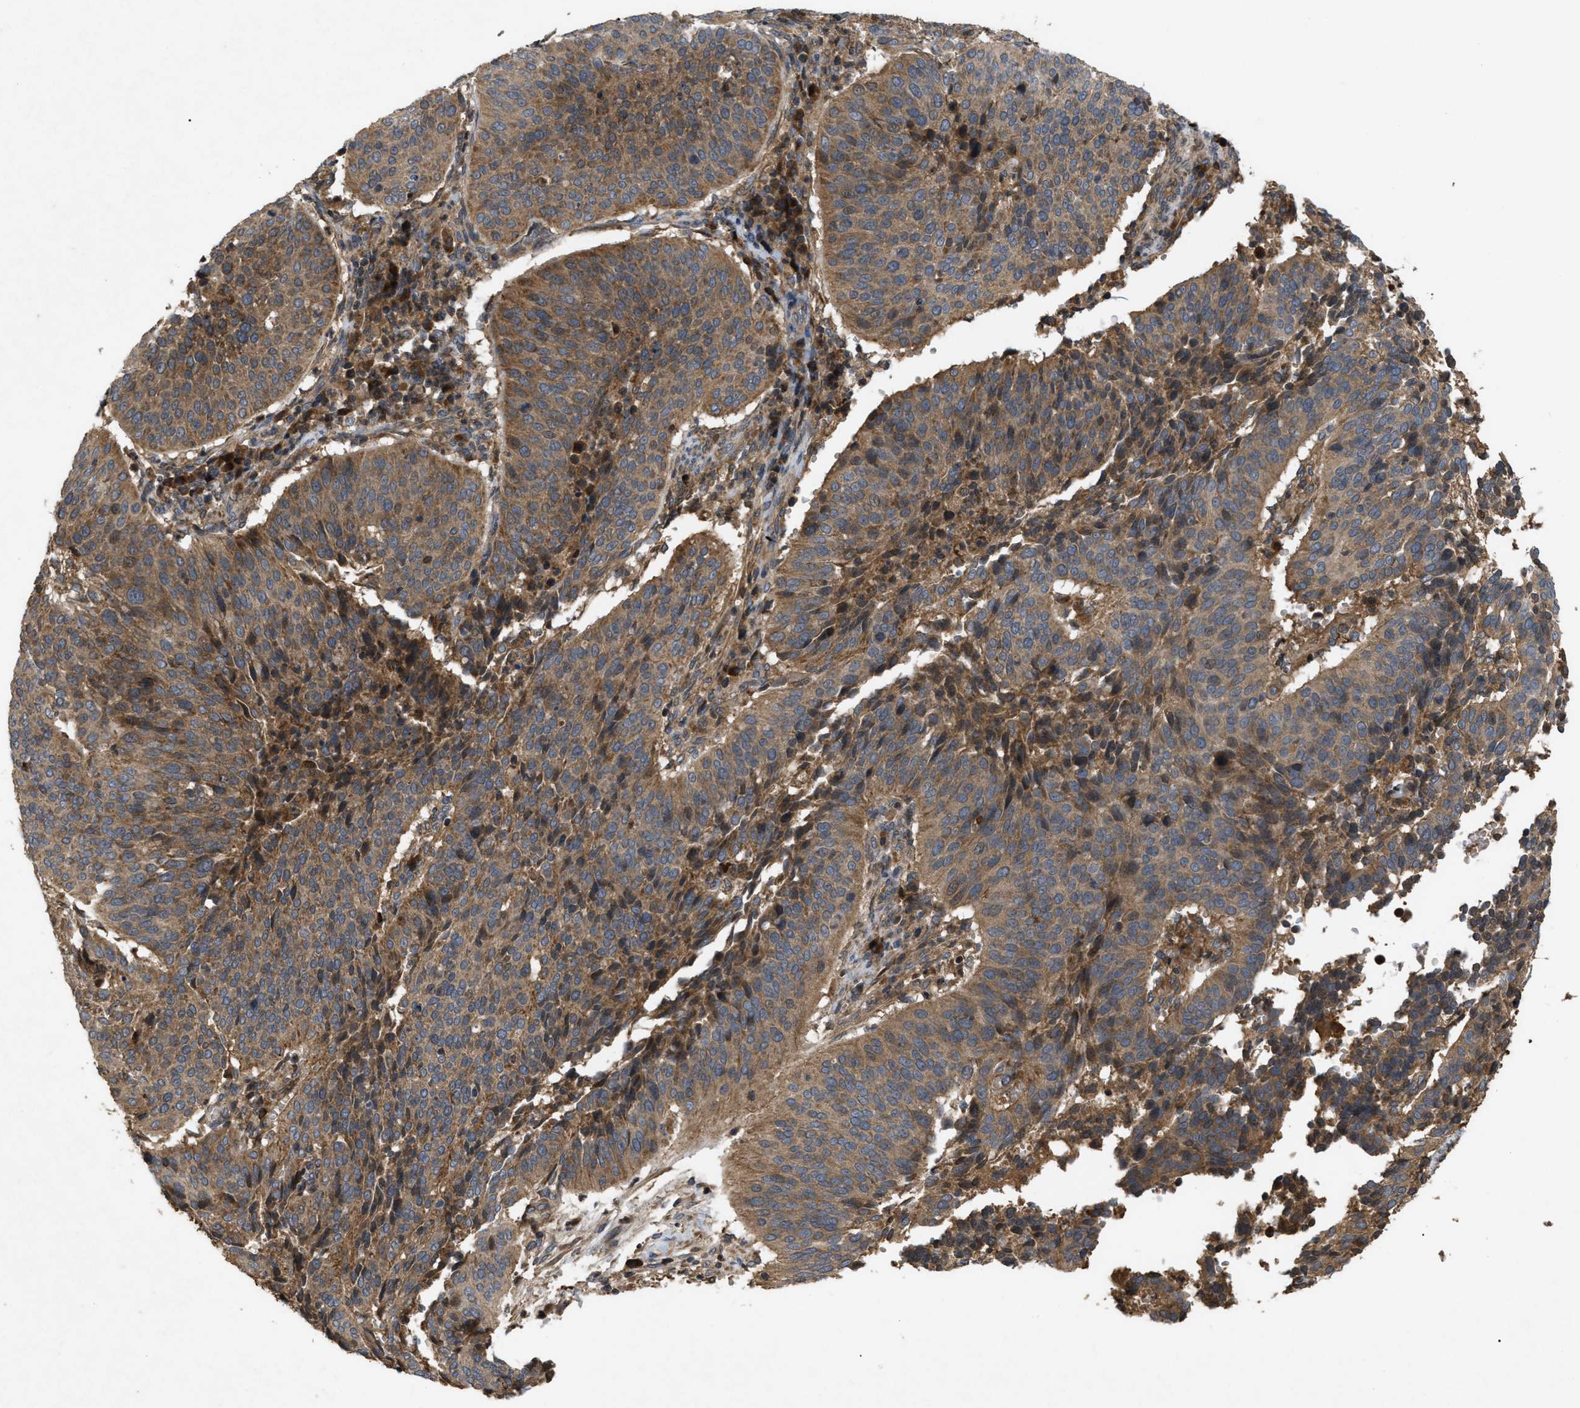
{"staining": {"intensity": "moderate", "quantity": ">75%", "location": "cytoplasmic/membranous"}, "tissue": "cervical cancer", "cell_type": "Tumor cells", "image_type": "cancer", "snomed": [{"axis": "morphology", "description": "Normal tissue, NOS"}, {"axis": "morphology", "description": "Squamous cell carcinoma, NOS"}, {"axis": "topography", "description": "Cervix"}], "caption": "Cervical cancer (squamous cell carcinoma) tissue displays moderate cytoplasmic/membranous positivity in approximately >75% of tumor cells, visualized by immunohistochemistry. (DAB (3,3'-diaminobenzidine) IHC, brown staining for protein, blue staining for nuclei).", "gene": "RAB2A", "patient": {"sex": "female", "age": 39}}